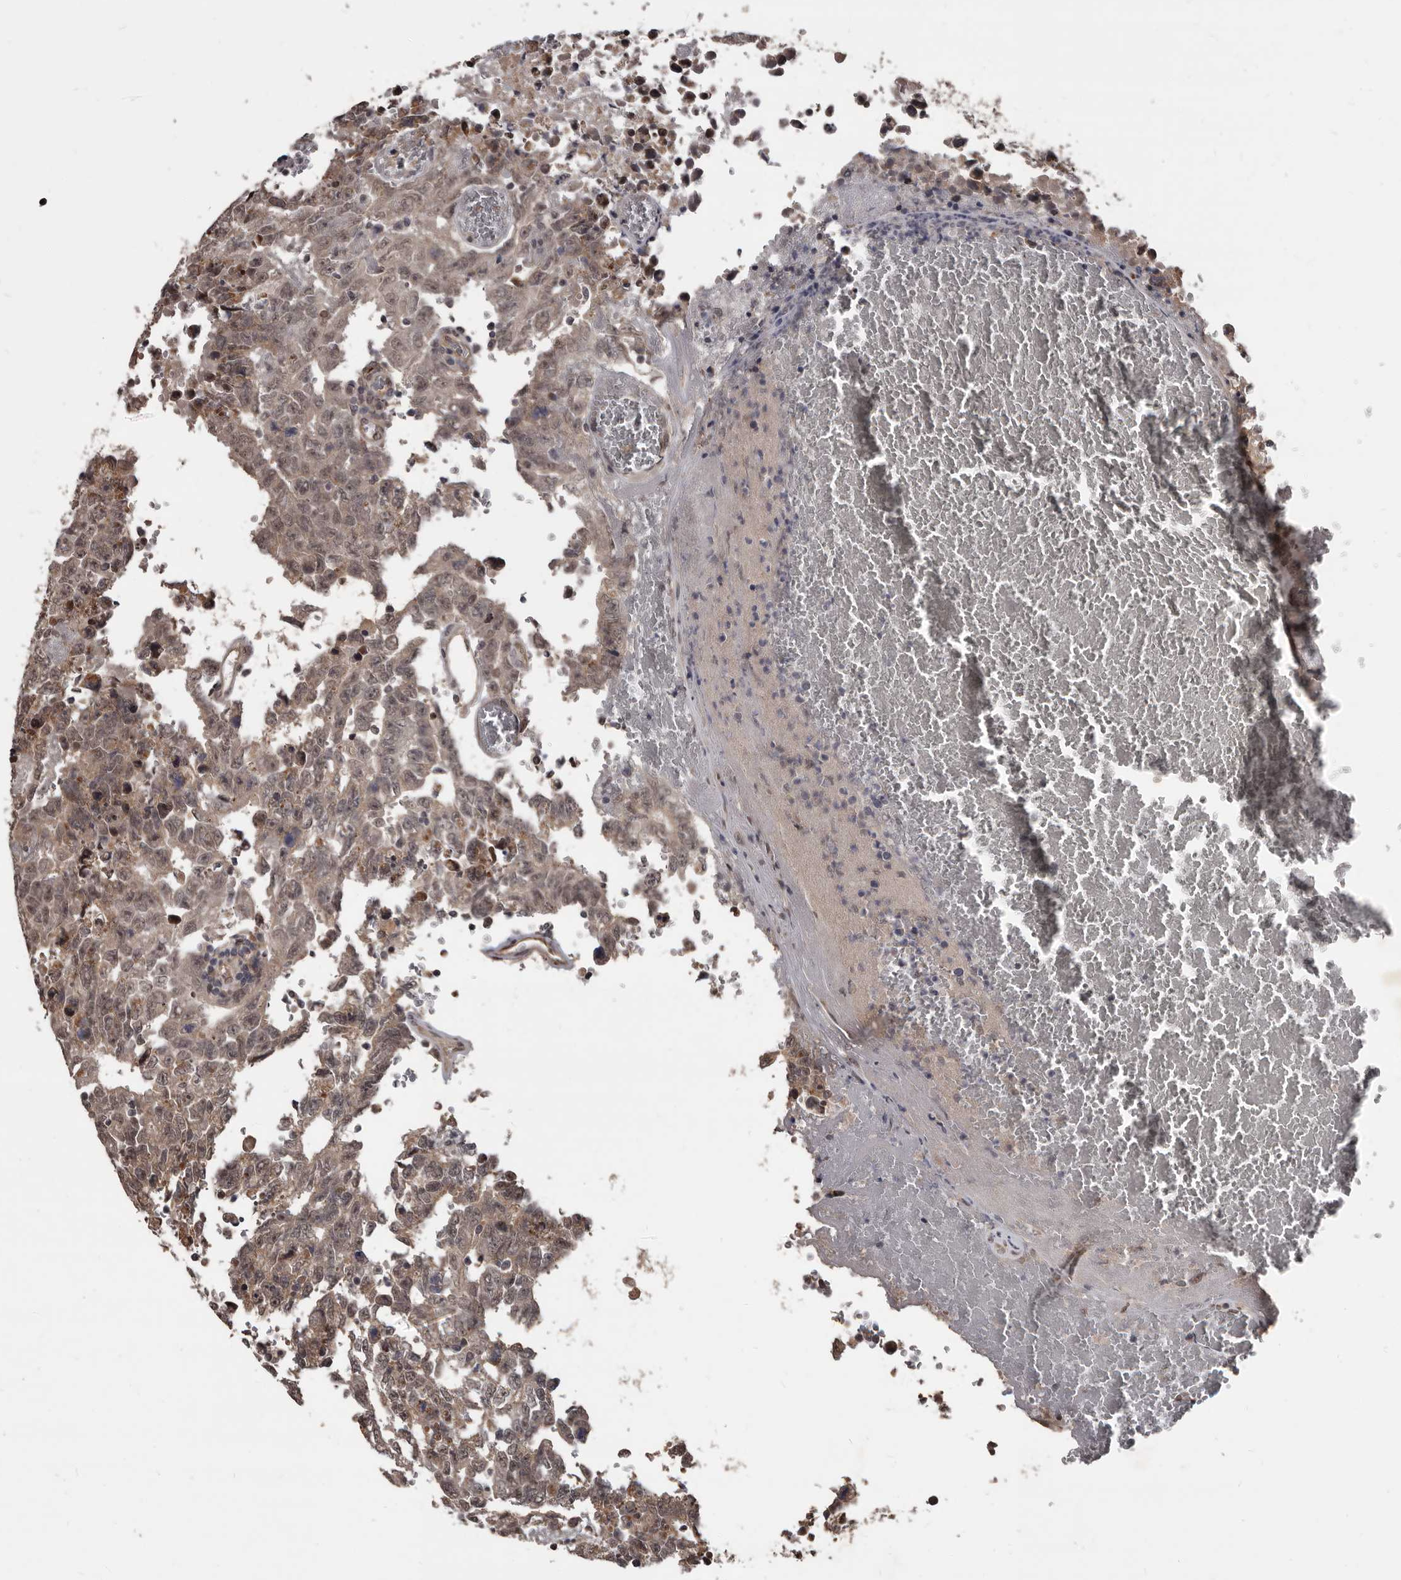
{"staining": {"intensity": "weak", "quantity": ">75%", "location": "cytoplasmic/membranous,nuclear"}, "tissue": "testis cancer", "cell_type": "Tumor cells", "image_type": "cancer", "snomed": [{"axis": "morphology", "description": "Carcinoma, Embryonal, NOS"}, {"axis": "topography", "description": "Testis"}], "caption": "Testis embryonal carcinoma tissue shows weak cytoplasmic/membranous and nuclear positivity in approximately >75% of tumor cells, visualized by immunohistochemistry.", "gene": "AHR", "patient": {"sex": "male", "age": 26}}